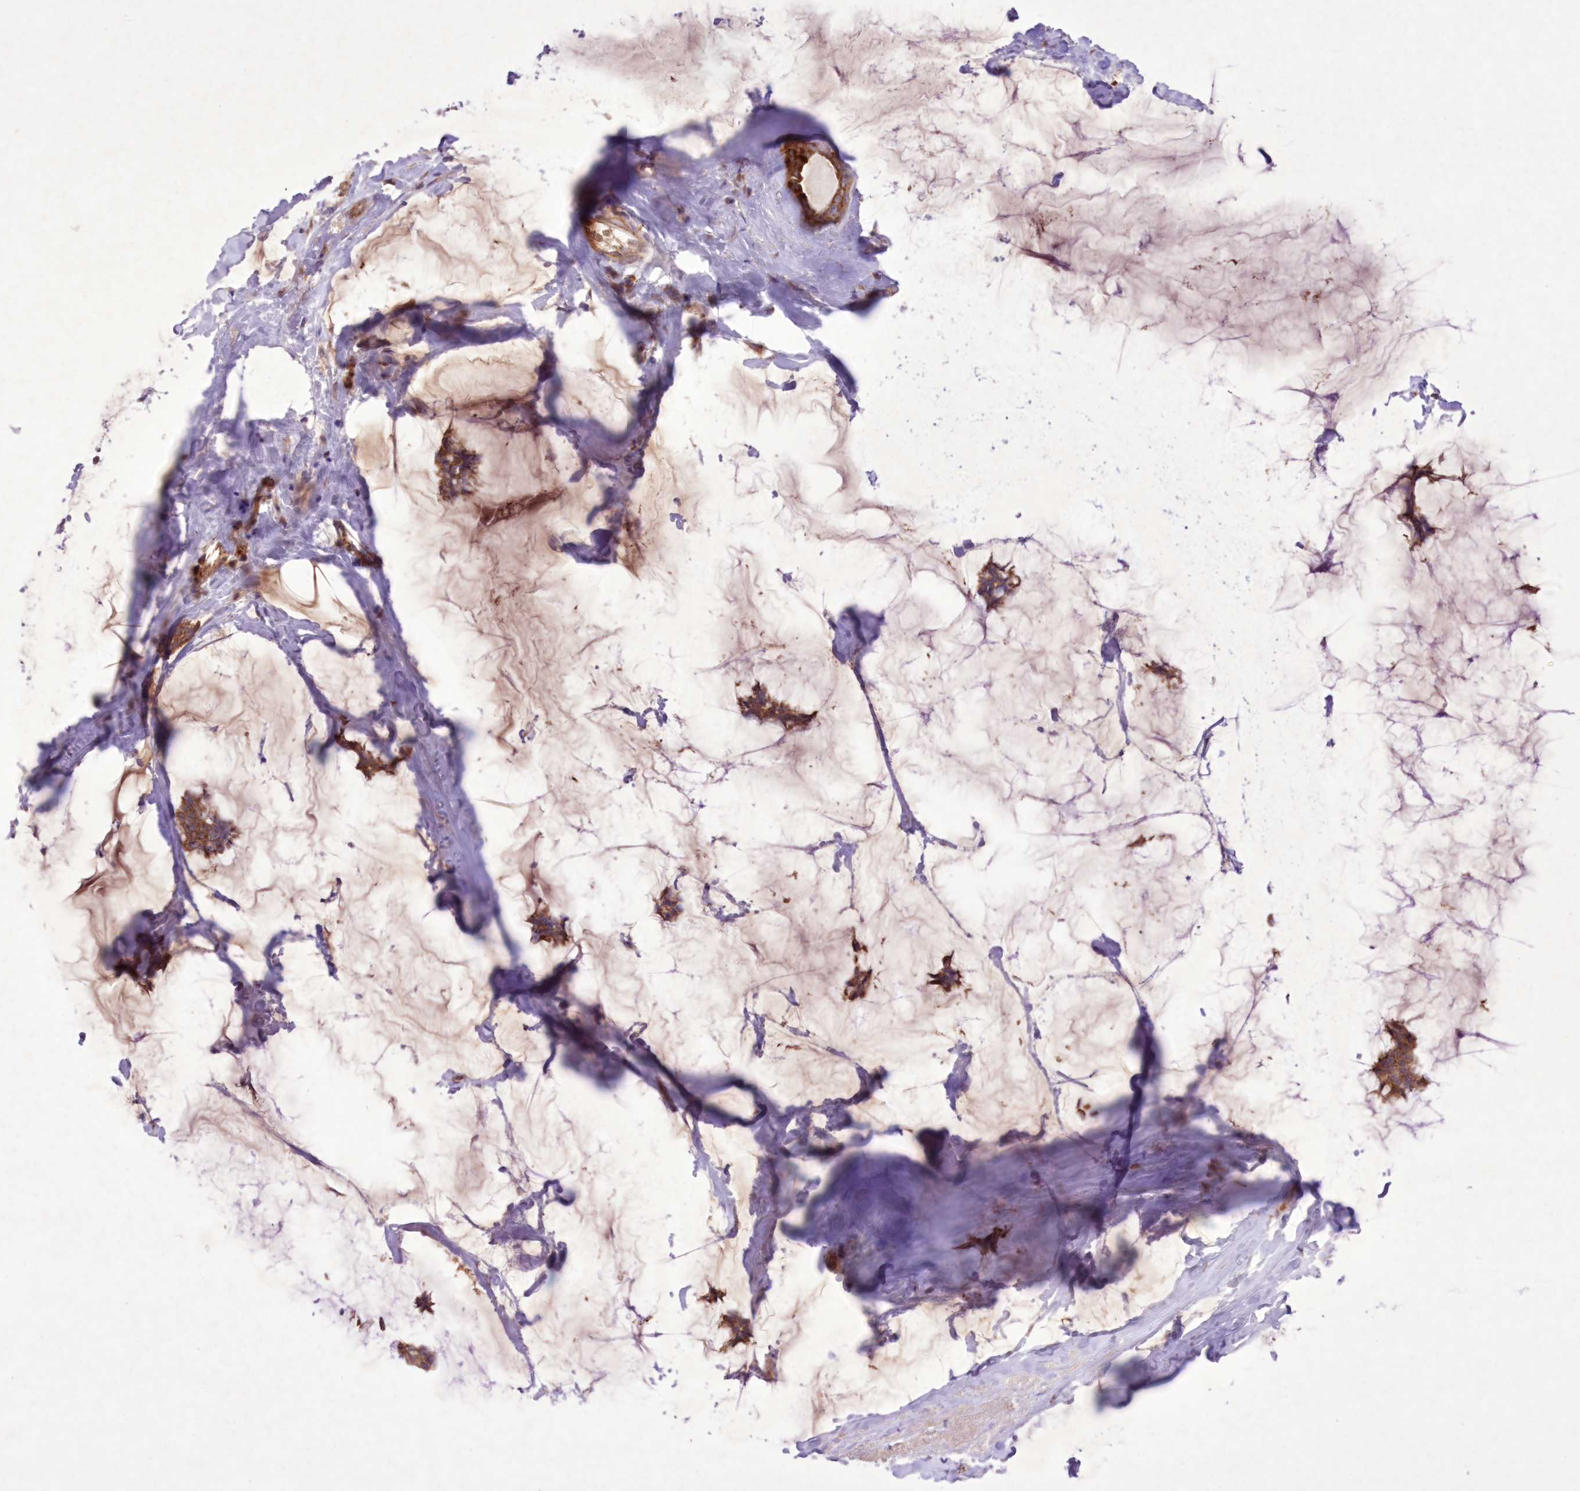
{"staining": {"intensity": "moderate", "quantity": ">75%", "location": "cytoplasmic/membranous"}, "tissue": "breast cancer", "cell_type": "Tumor cells", "image_type": "cancer", "snomed": [{"axis": "morphology", "description": "Duct carcinoma"}, {"axis": "topography", "description": "Breast"}], "caption": "Invasive ductal carcinoma (breast) was stained to show a protein in brown. There is medium levels of moderate cytoplasmic/membranous expression in approximately >75% of tumor cells. (Brightfield microscopy of DAB IHC at high magnification).", "gene": "FCHO2", "patient": {"sex": "female", "age": 93}}